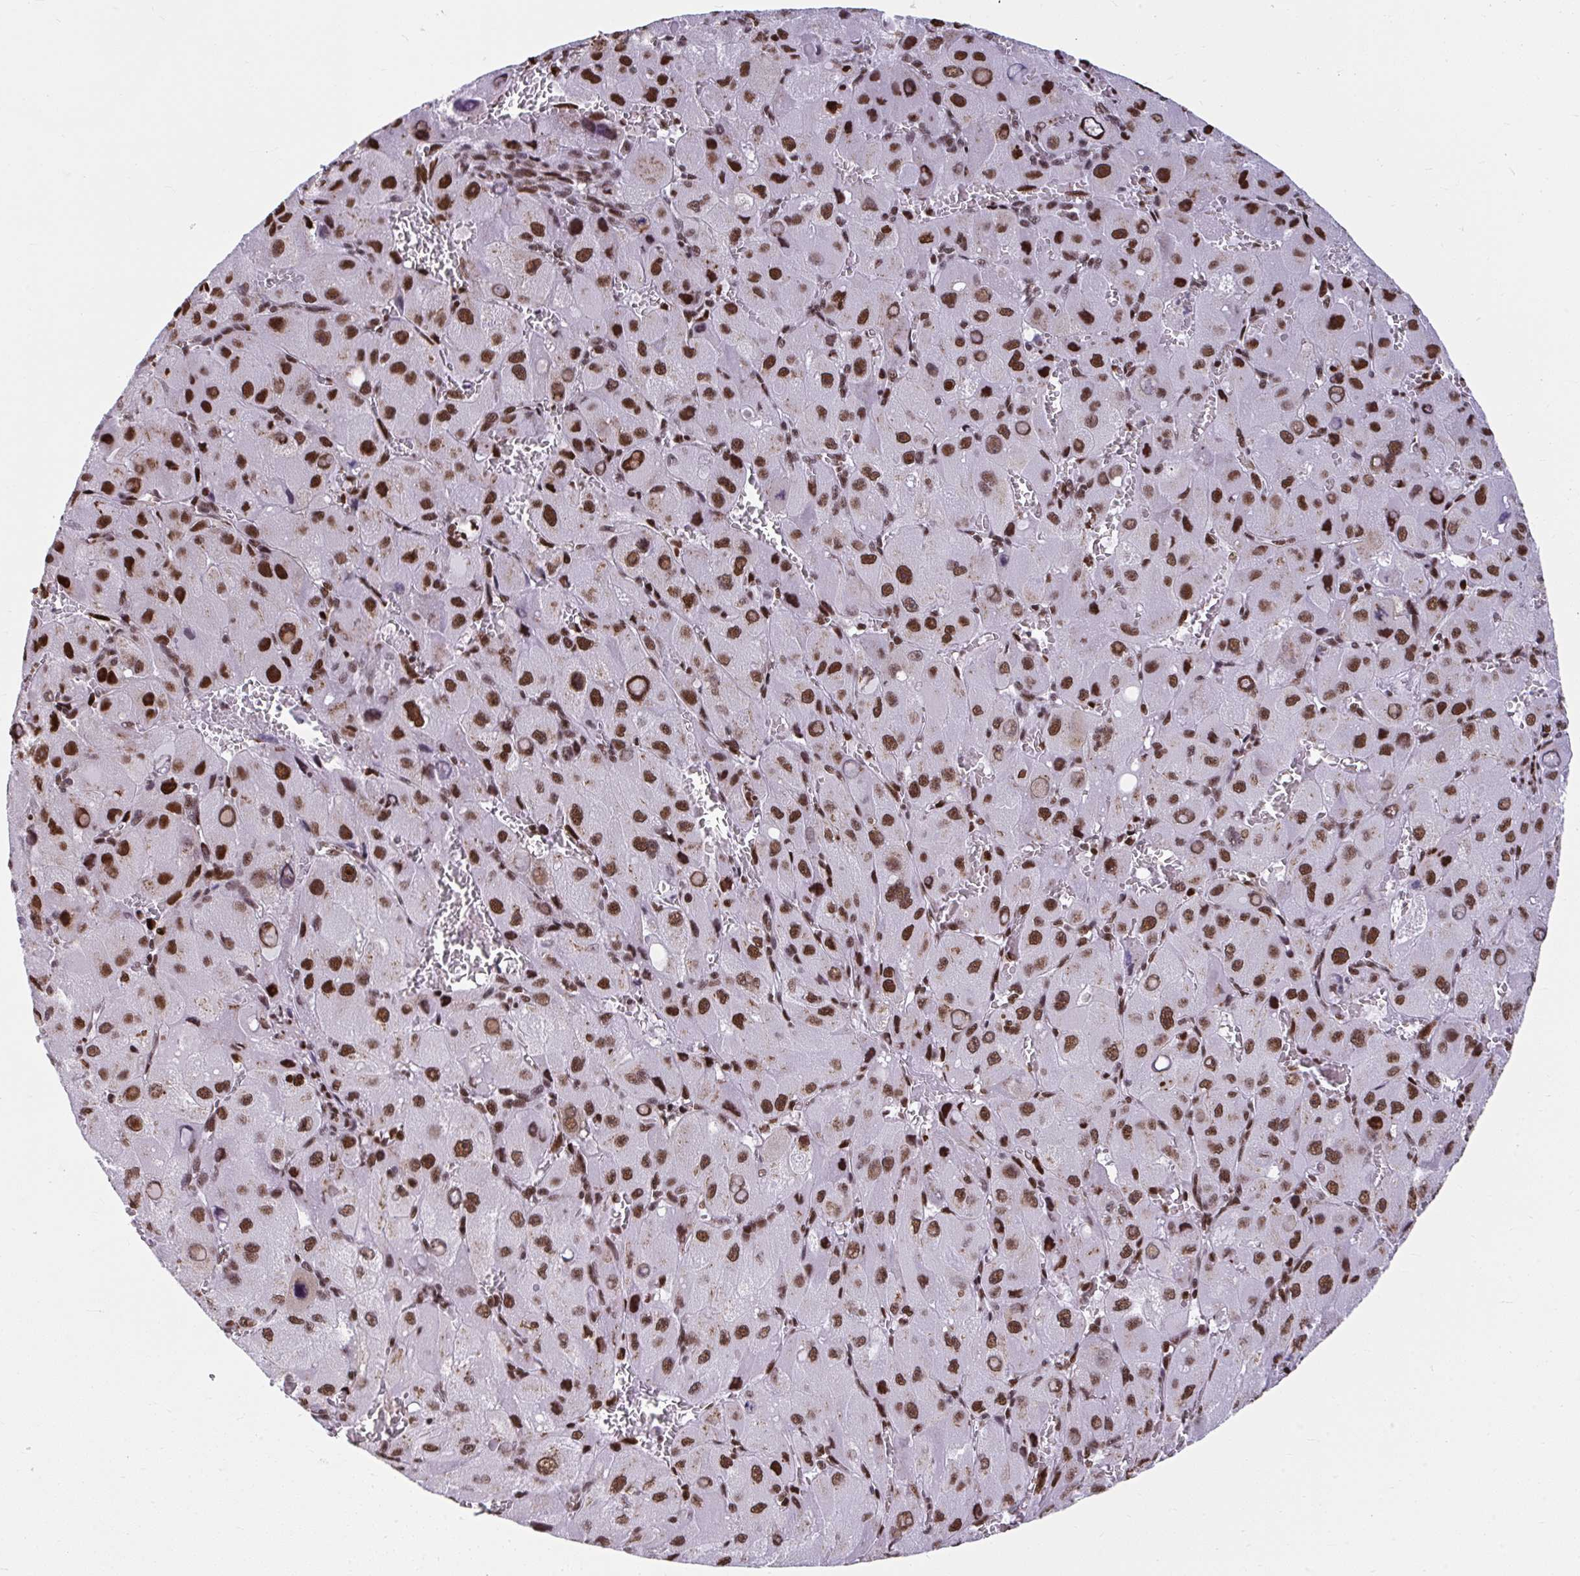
{"staining": {"intensity": "strong", "quantity": ">75%", "location": "nuclear"}, "tissue": "liver cancer", "cell_type": "Tumor cells", "image_type": "cancer", "snomed": [{"axis": "morphology", "description": "Carcinoma, Hepatocellular, NOS"}, {"axis": "topography", "description": "Liver"}], "caption": "Tumor cells exhibit high levels of strong nuclear positivity in about >75% of cells in hepatocellular carcinoma (liver). (Stains: DAB (3,3'-diaminobenzidine) in brown, nuclei in blue, Microscopy: brightfield microscopy at high magnification).", "gene": "SLC35C2", "patient": {"sex": "male", "age": 27}}